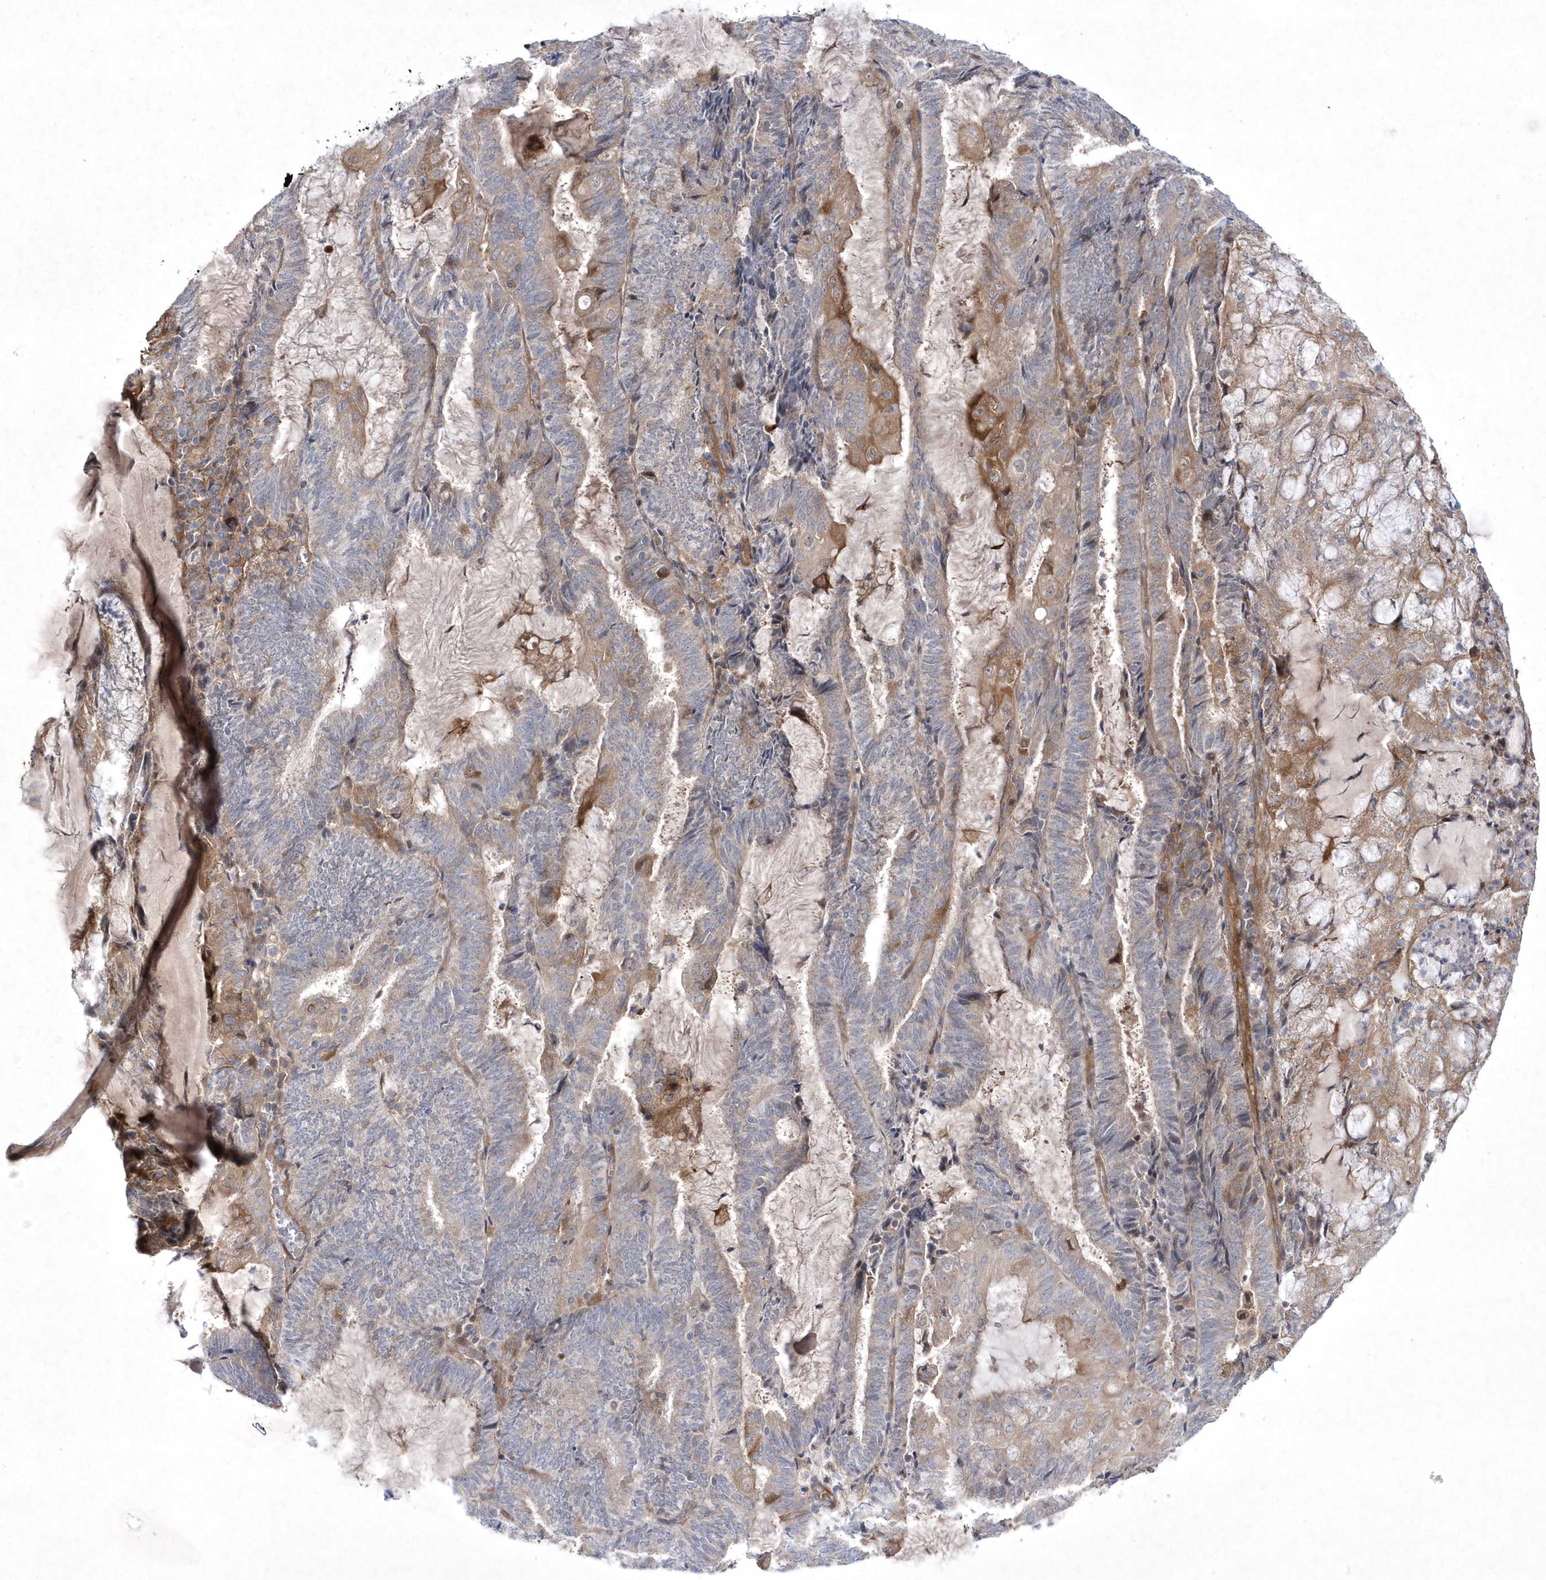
{"staining": {"intensity": "moderate", "quantity": "25%-75%", "location": "cytoplasmic/membranous"}, "tissue": "endometrial cancer", "cell_type": "Tumor cells", "image_type": "cancer", "snomed": [{"axis": "morphology", "description": "Adenocarcinoma, NOS"}, {"axis": "topography", "description": "Endometrium"}], "caption": "Brown immunohistochemical staining in human endometrial cancer shows moderate cytoplasmic/membranous staining in approximately 25%-75% of tumor cells.", "gene": "DSPP", "patient": {"sex": "female", "age": 81}}